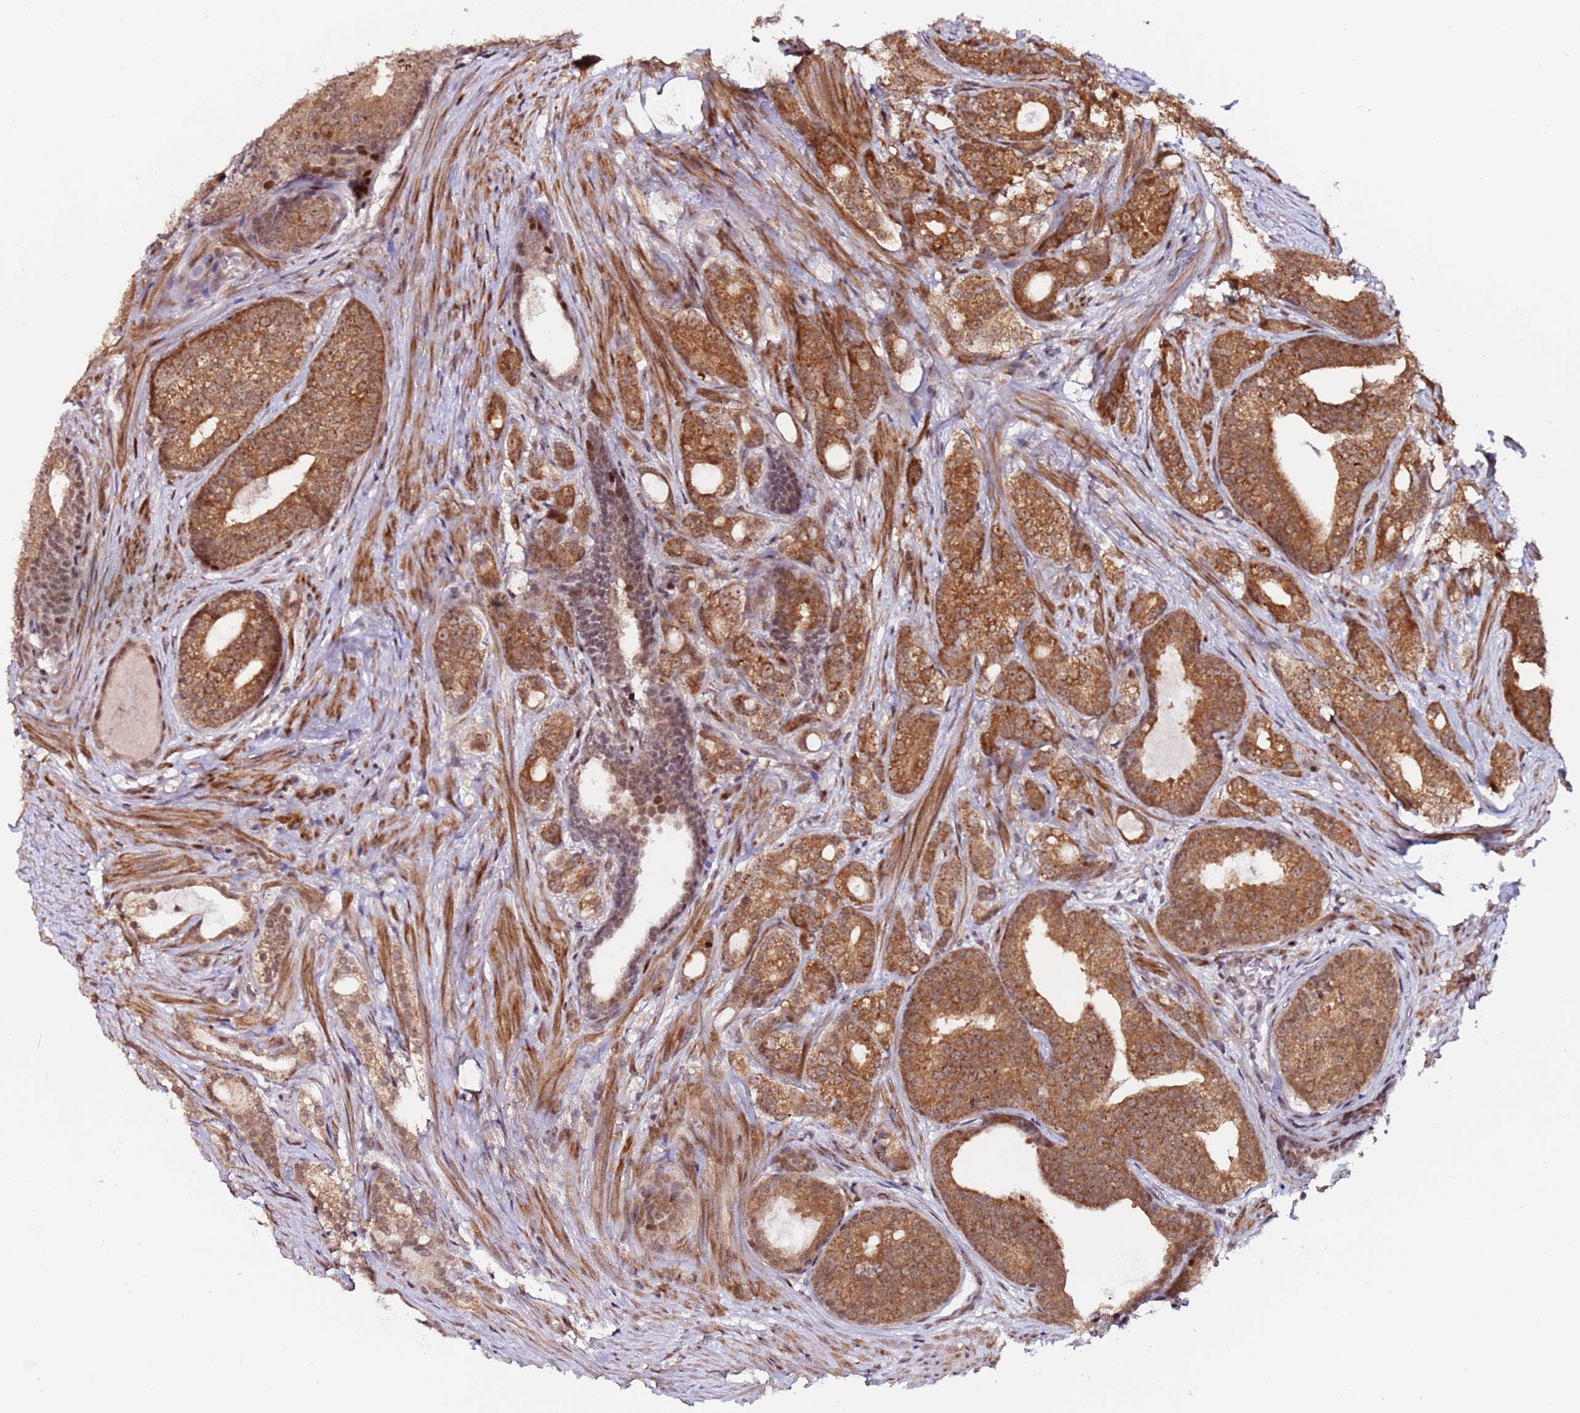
{"staining": {"intensity": "moderate", "quantity": ">75%", "location": "cytoplasmic/membranous"}, "tissue": "prostate cancer", "cell_type": "Tumor cells", "image_type": "cancer", "snomed": [{"axis": "morphology", "description": "Adenocarcinoma, Low grade"}, {"axis": "topography", "description": "Prostate"}], "caption": "Prostate low-grade adenocarcinoma was stained to show a protein in brown. There is medium levels of moderate cytoplasmic/membranous staining in approximately >75% of tumor cells. (Stains: DAB in brown, nuclei in blue, Microscopy: brightfield microscopy at high magnification).", "gene": "PPM1H", "patient": {"sex": "male", "age": 71}}